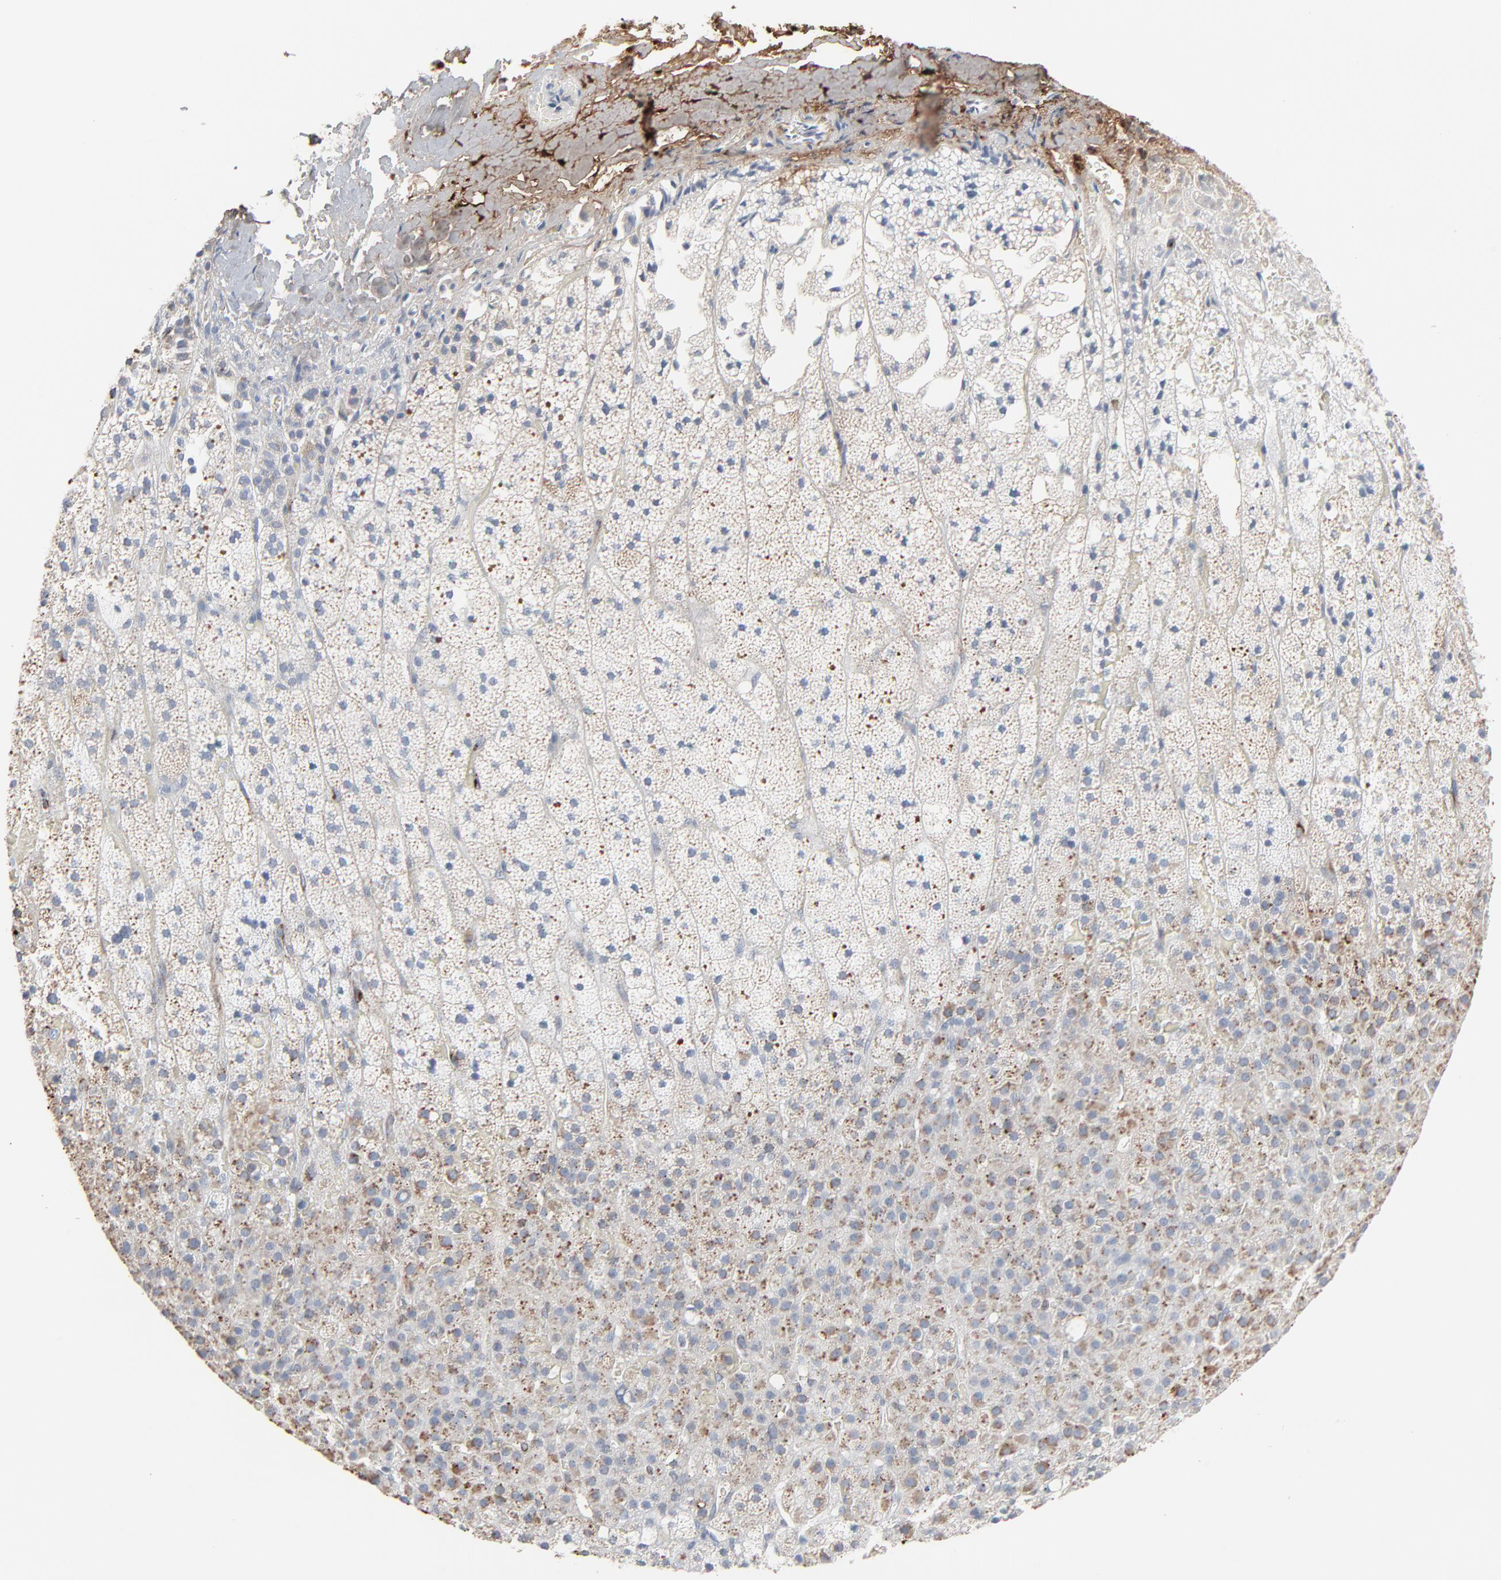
{"staining": {"intensity": "moderate", "quantity": ">75%", "location": "cytoplasmic/membranous"}, "tissue": "adrenal gland", "cell_type": "Glandular cells", "image_type": "normal", "snomed": [{"axis": "morphology", "description": "Normal tissue, NOS"}, {"axis": "topography", "description": "Adrenal gland"}], "caption": "Immunohistochemistry (IHC) histopathology image of benign human adrenal gland stained for a protein (brown), which demonstrates medium levels of moderate cytoplasmic/membranous positivity in about >75% of glandular cells.", "gene": "BGN", "patient": {"sex": "male", "age": 35}}